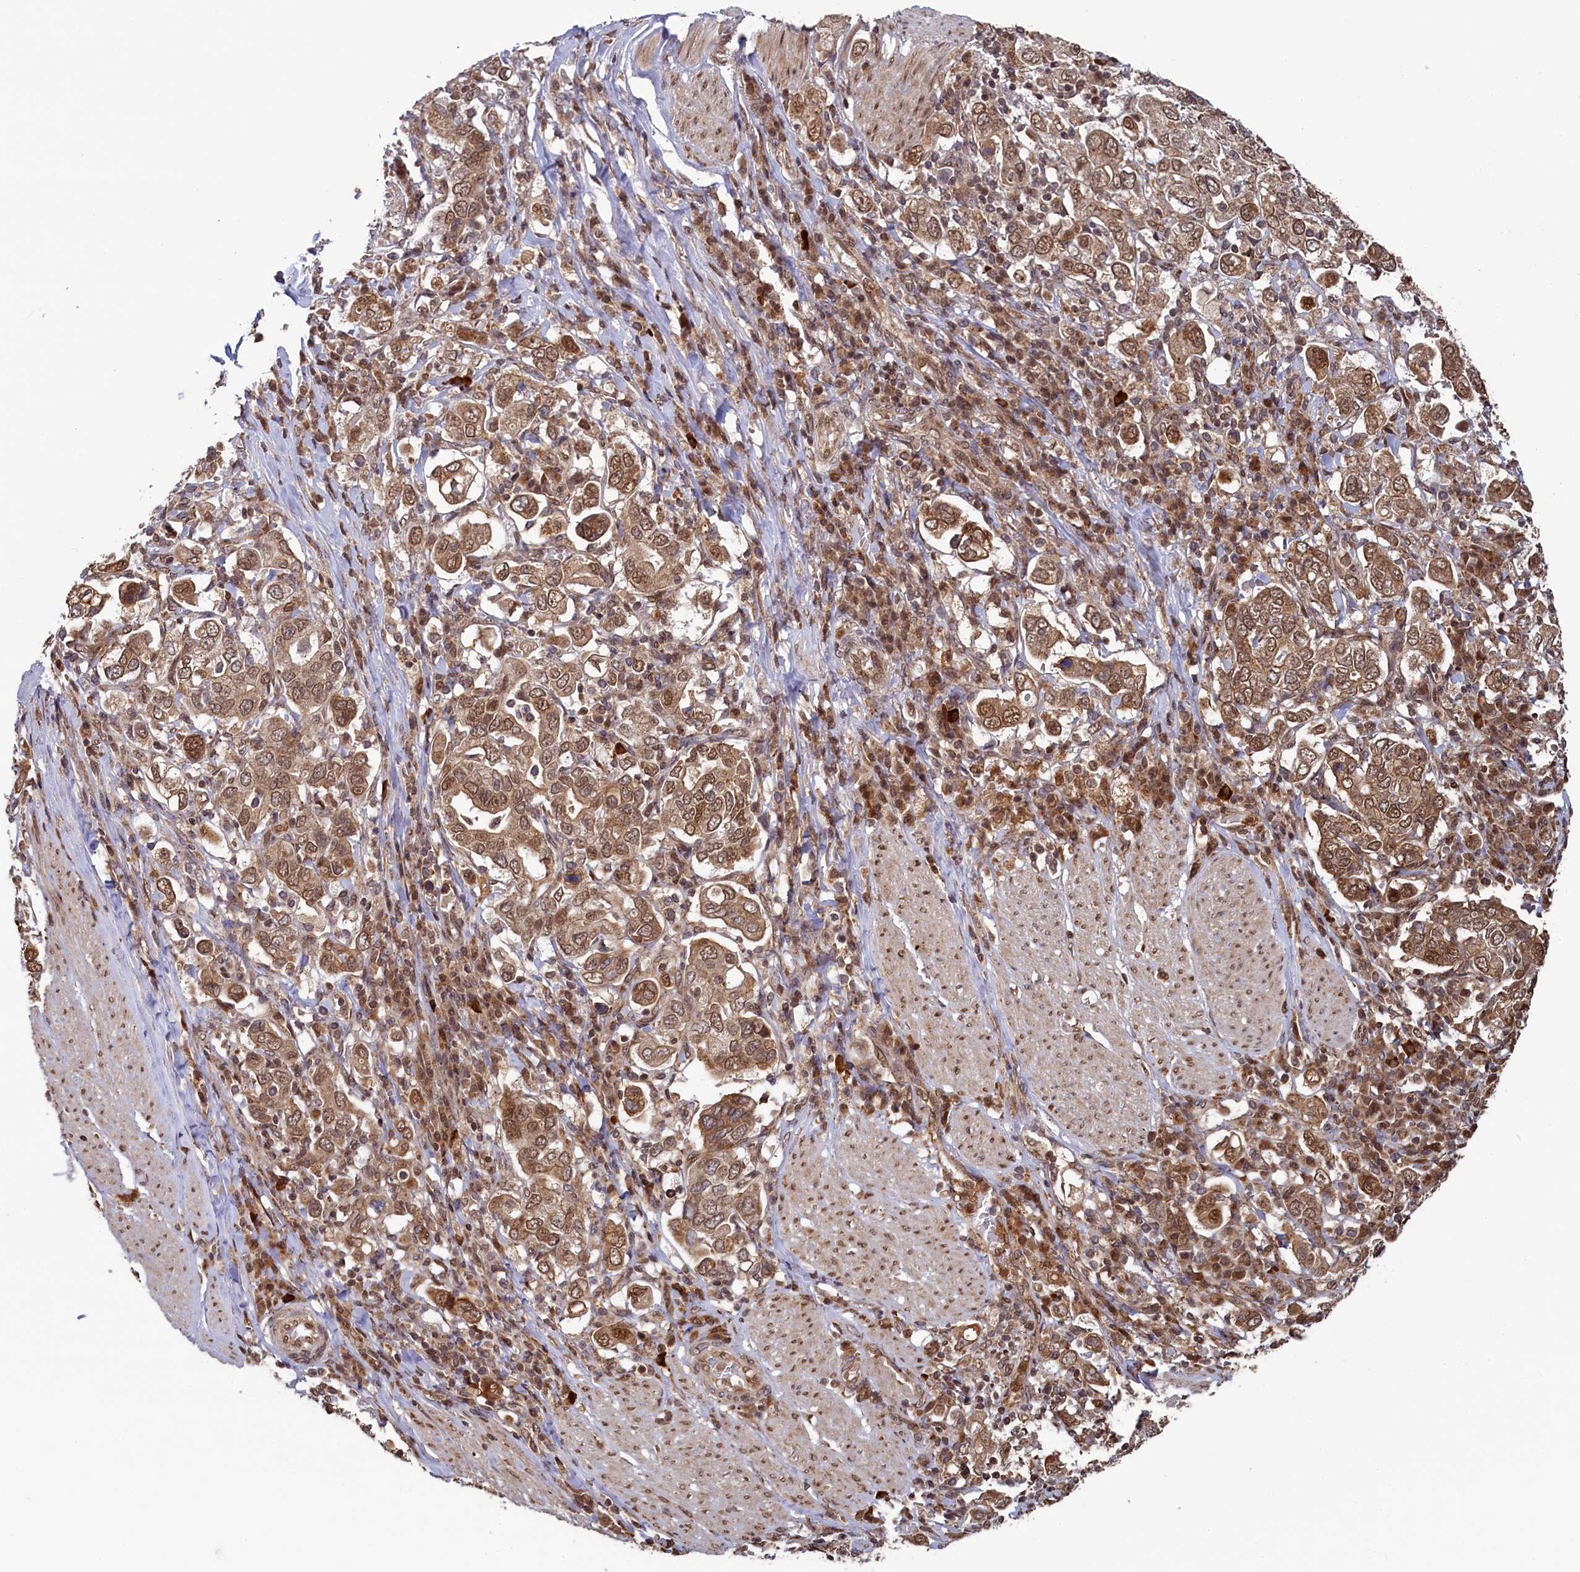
{"staining": {"intensity": "moderate", "quantity": ">75%", "location": "cytoplasmic/membranous,nuclear"}, "tissue": "stomach cancer", "cell_type": "Tumor cells", "image_type": "cancer", "snomed": [{"axis": "morphology", "description": "Adenocarcinoma, NOS"}, {"axis": "topography", "description": "Stomach, upper"}], "caption": "The micrograph displays staining of stomach cancer (adenocarcinoma), revealing moderate cytoplasmic/membranous and nuclear protein positivity (brown color) within tumor cells.", "gene": "NAE1", "patient": {"sex": "male", "age": 62}}